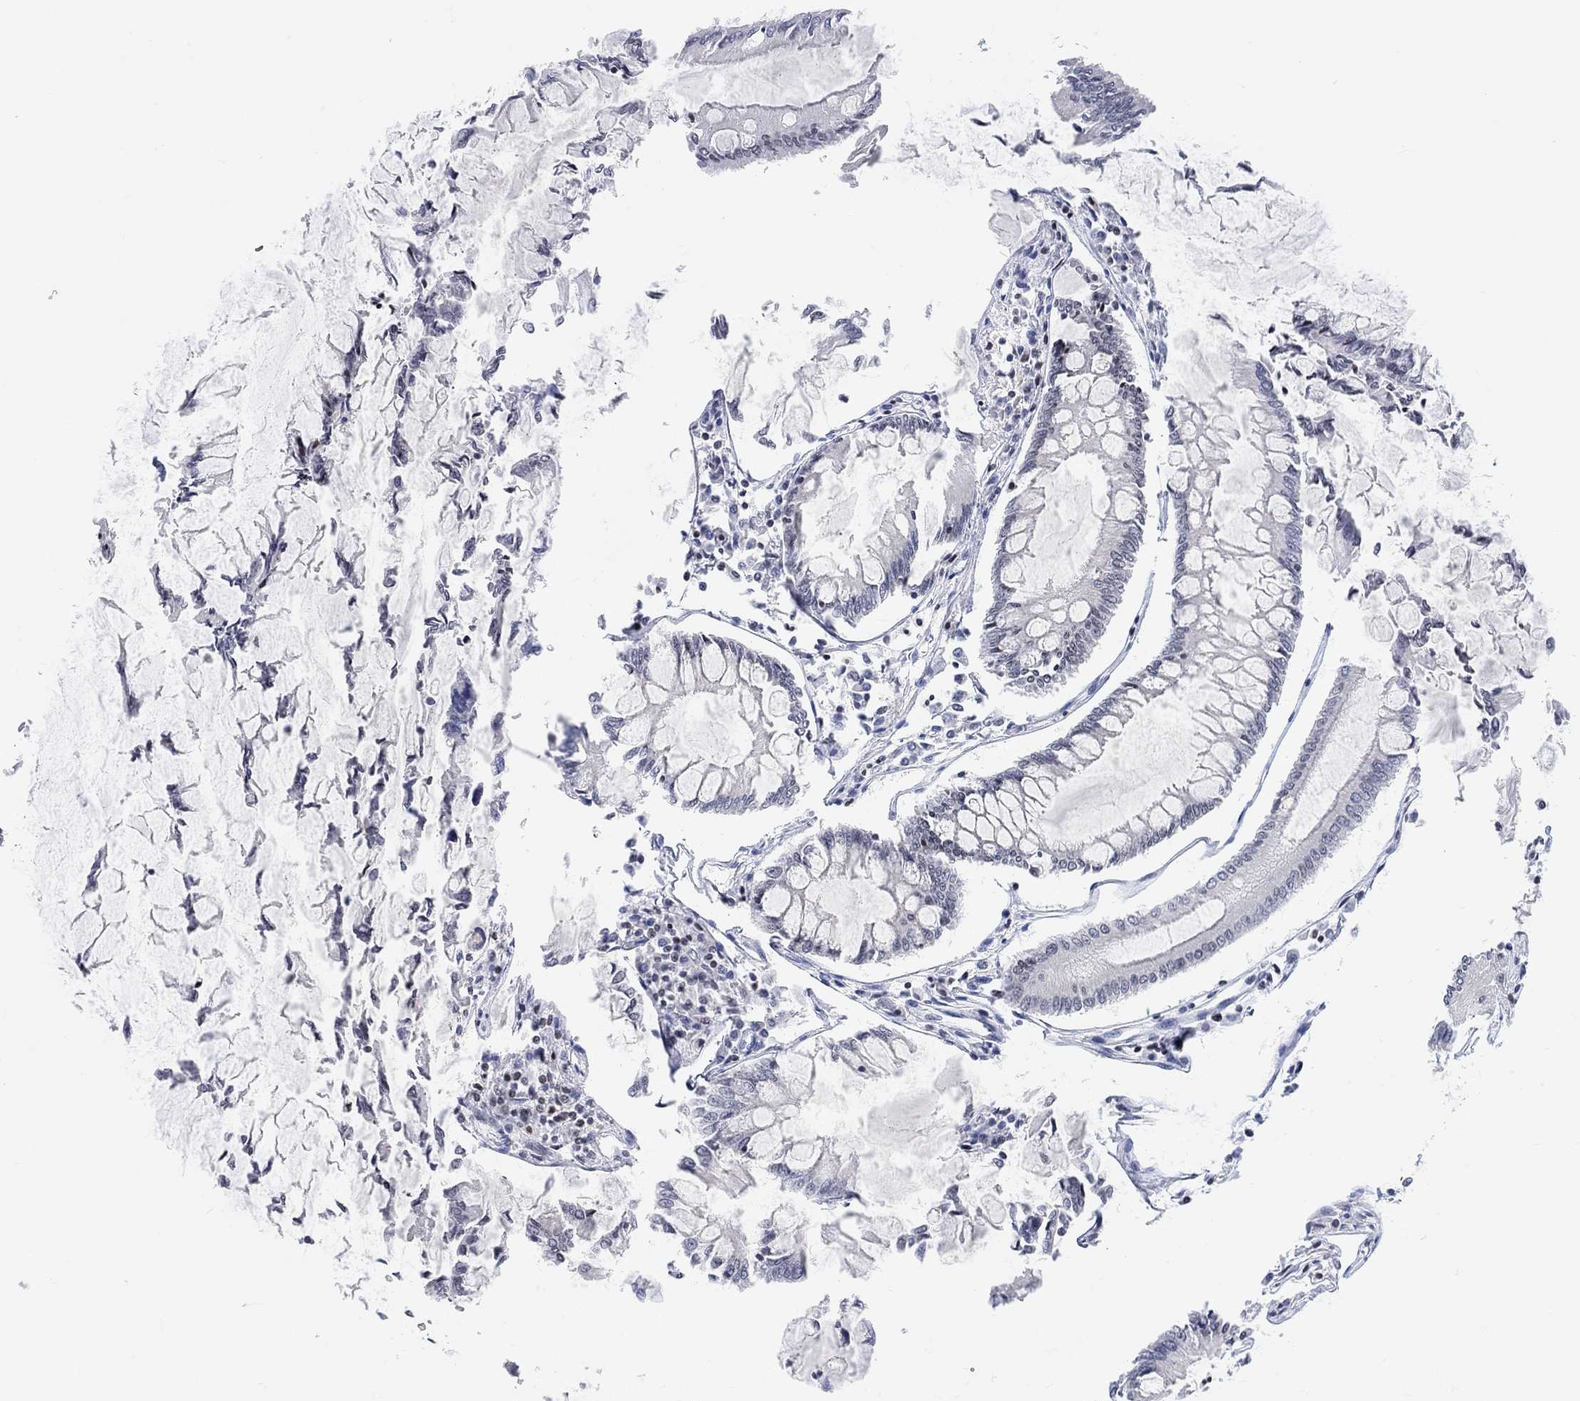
{"staining": {"intensity": "negative", "quantity": "none", "location": "none"}, "tissue": "colorectal cancer", "cell_type": "Tumor cells", "image_type": "cancer", "snomed": [{"axis": "morphology", "description": "Adenocarcinoma, NOS"}, {"axis": "topography", "description": "Colon"}], "caption": "Tumor cells are negative for protein expression in human colorectal adenocarcinoma. Nuclei are stained in blue.", "gene": "ATP6V1E2", "patient": {"sex": "female", "age": 65}}